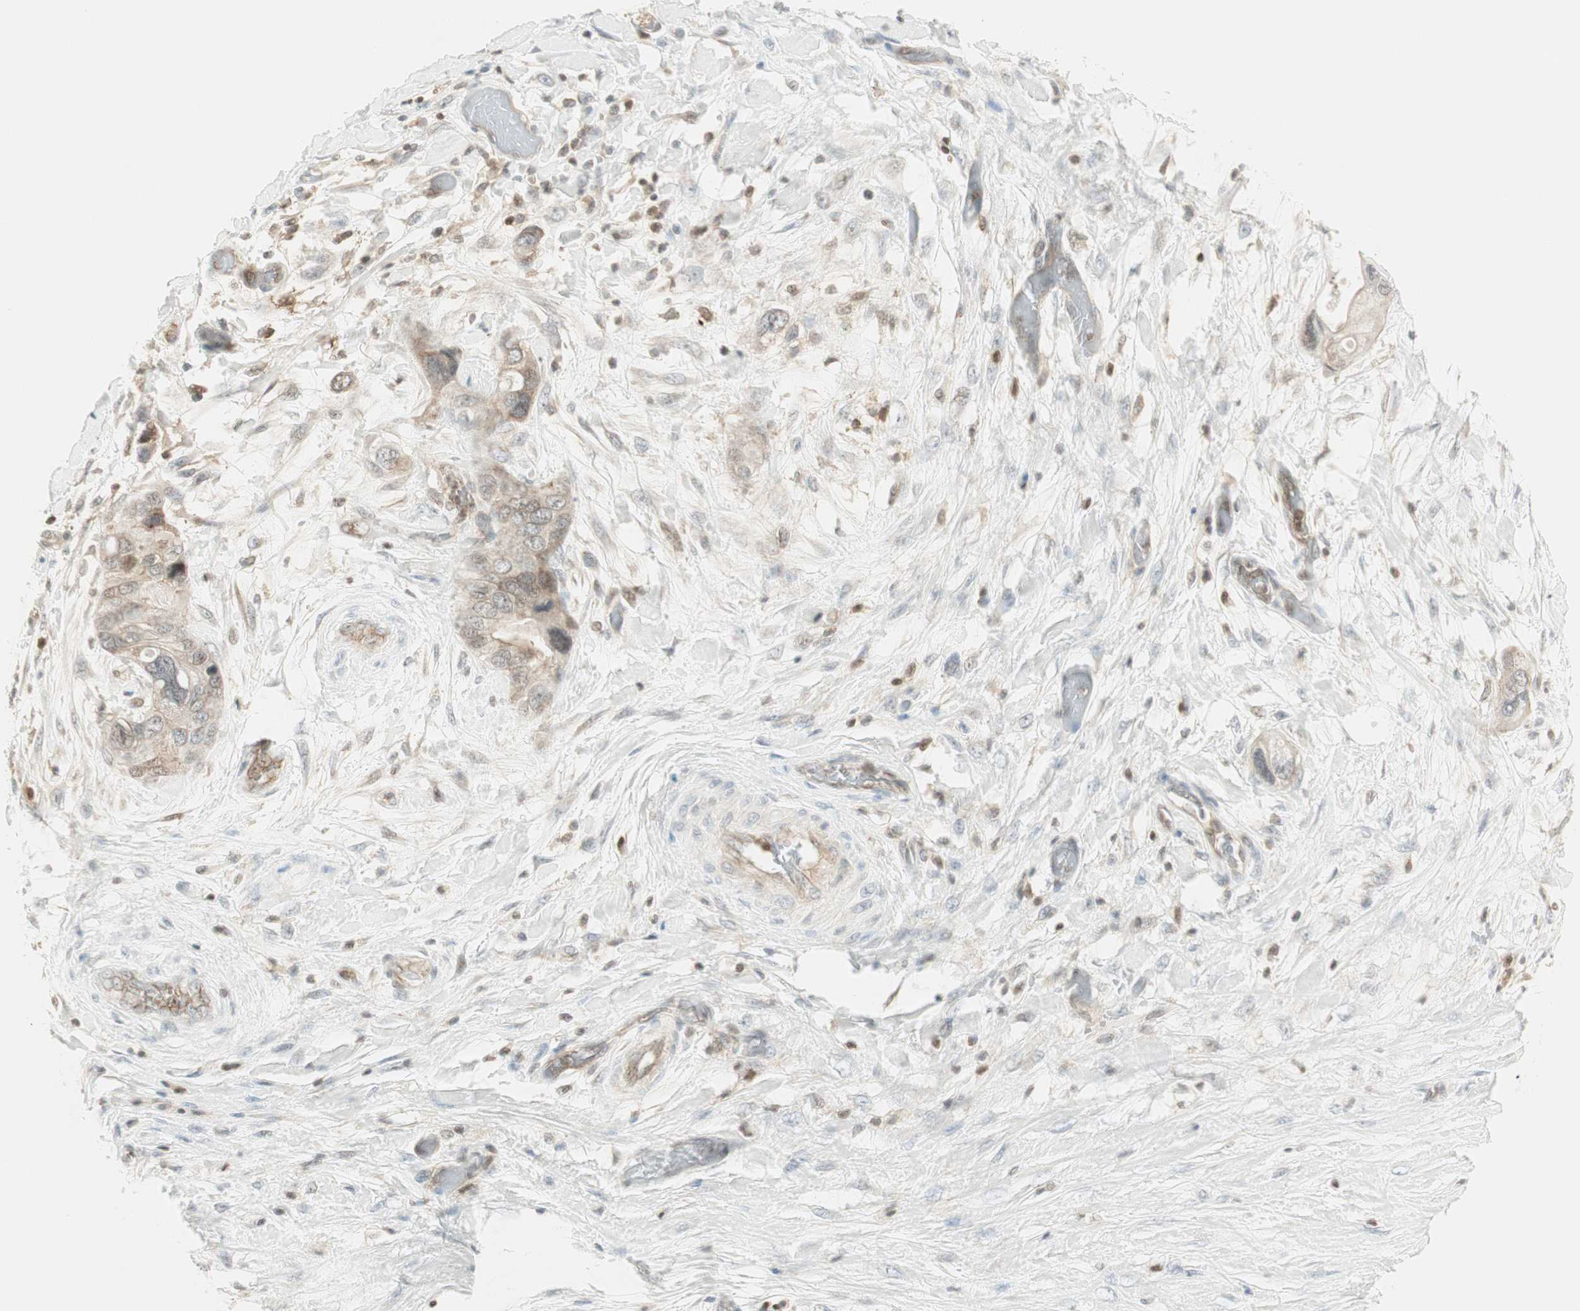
{"staining": {"intensity": "moderate", "quantity": "25%-75%", "location": "cytoplasmic/membranous"}, "tissue": "pancreatic cancer", "cell_type": "Tumor cells", "image_type": "cancer", "snomed": [{"axis": "morphology", "description": "Adenocarcinoma, NOS"}, {"axis": "topography", "description": "Pancreas"}], "caption": "High-magnification brightfield microscopy of pancreatic cancer stained with DAB (brown) and counterstained with hematoxylin (blue). tumor cells exhibit moderate cytoplasmic/membranous positivity is present in approximately25%-75% of cells. (brown staining indicates protein expression, while blue staining denotes nuclei).", "gene": "PPP1CA", "patient": {"sex": "female", "age": 77}}